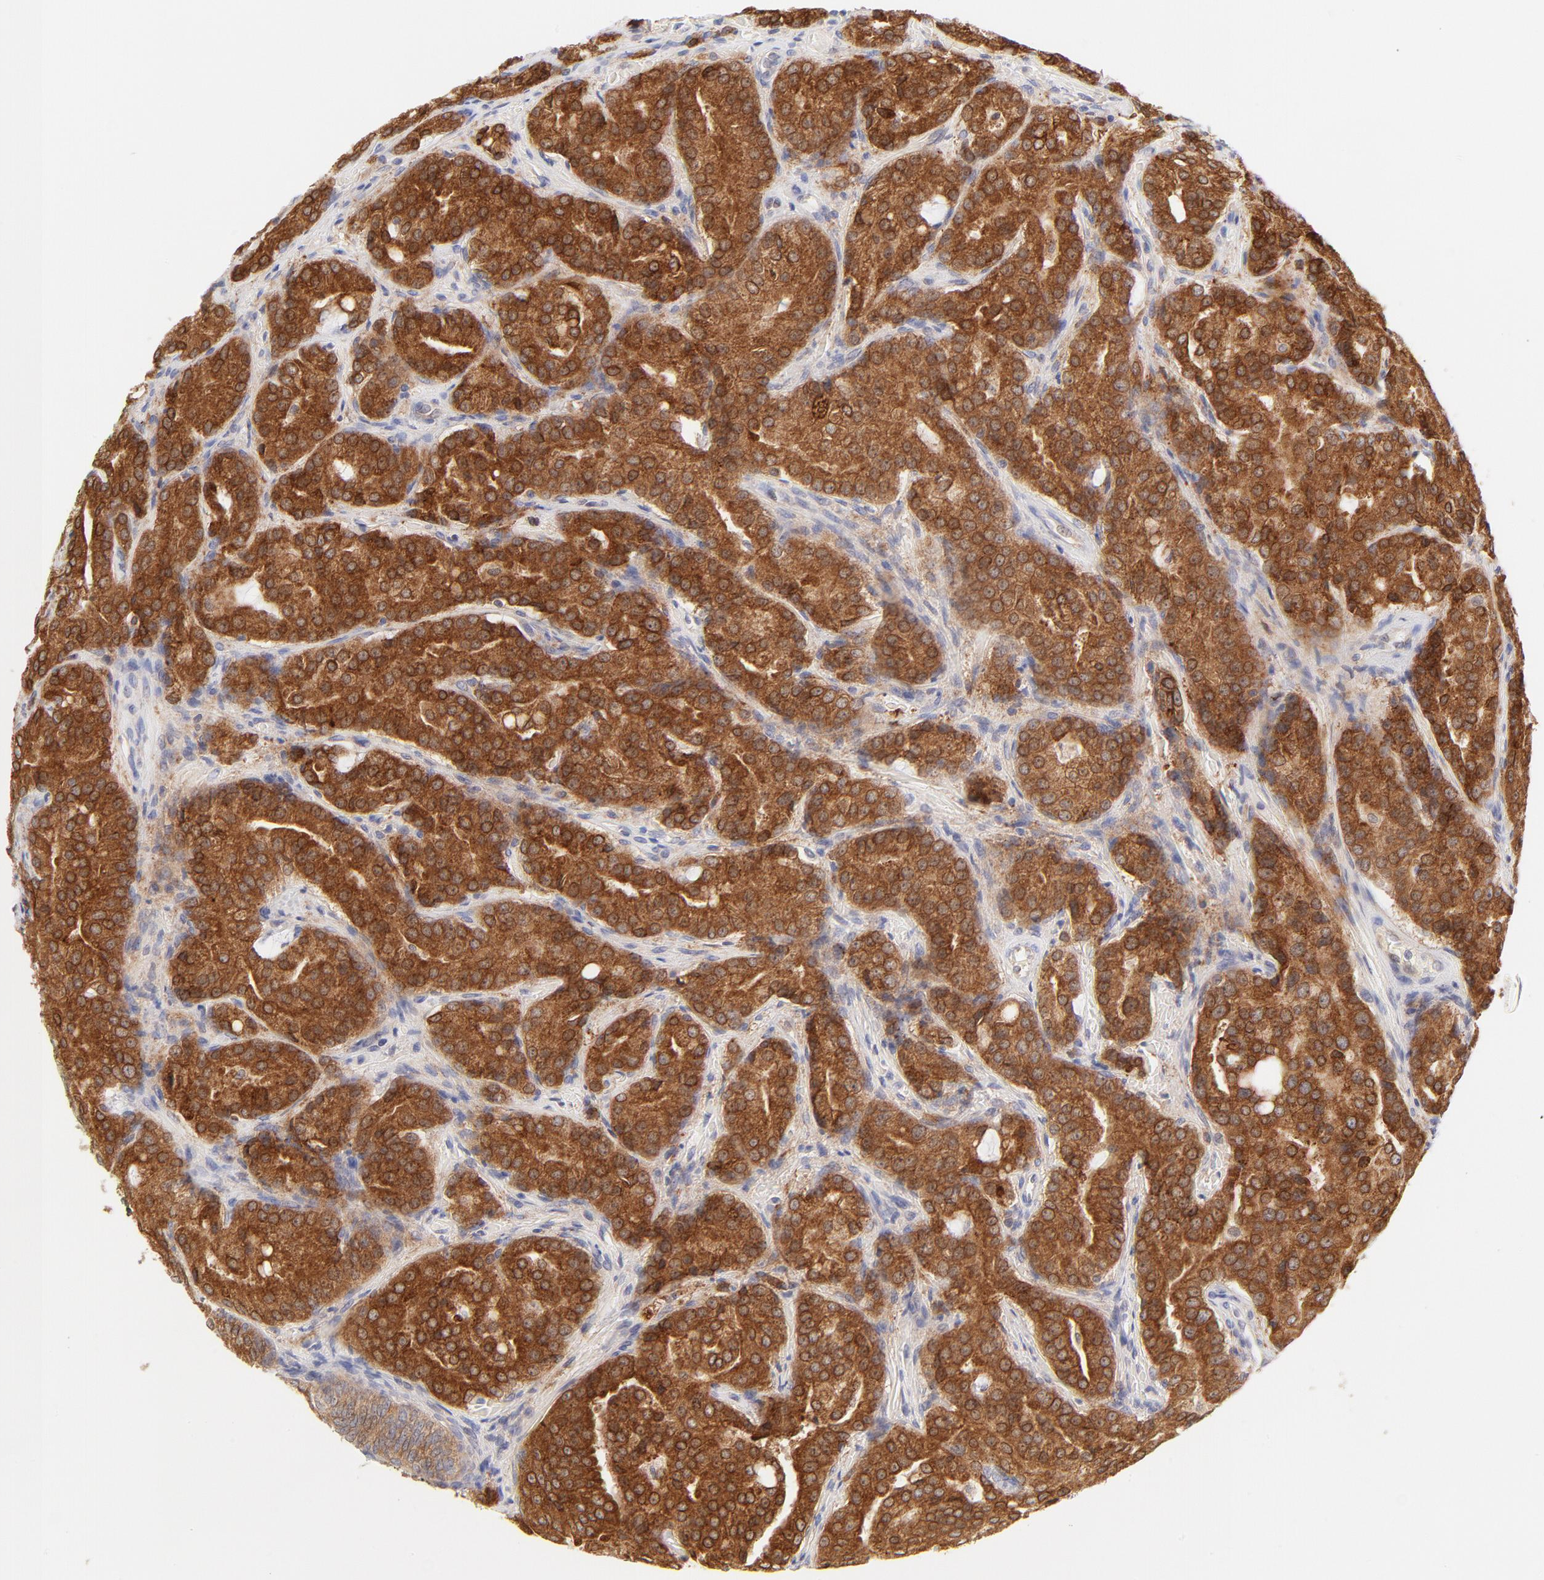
{"staining": {"intensity": "strong", "quantity": ">75%", "location": "cytoplasmic/membranous"}, "tissue": "prostate cancer", "cell_type": "Tumor cells", "image_type": "cancer", "snomed": [{"axis": "morphology", "description": "Adenocarcinoma, High grade"}, {"axis": "topography", "description": "Prostate"}], "caption": "Human prostate adenocarcinoma (high-grade) stained for a protein (brown) shows strong cytoplasmic/membranous positive staining in approximately >75% of tumor cells.", "gene": "RPS6KA1", "patient": {"sex": "male", "age": 72}}